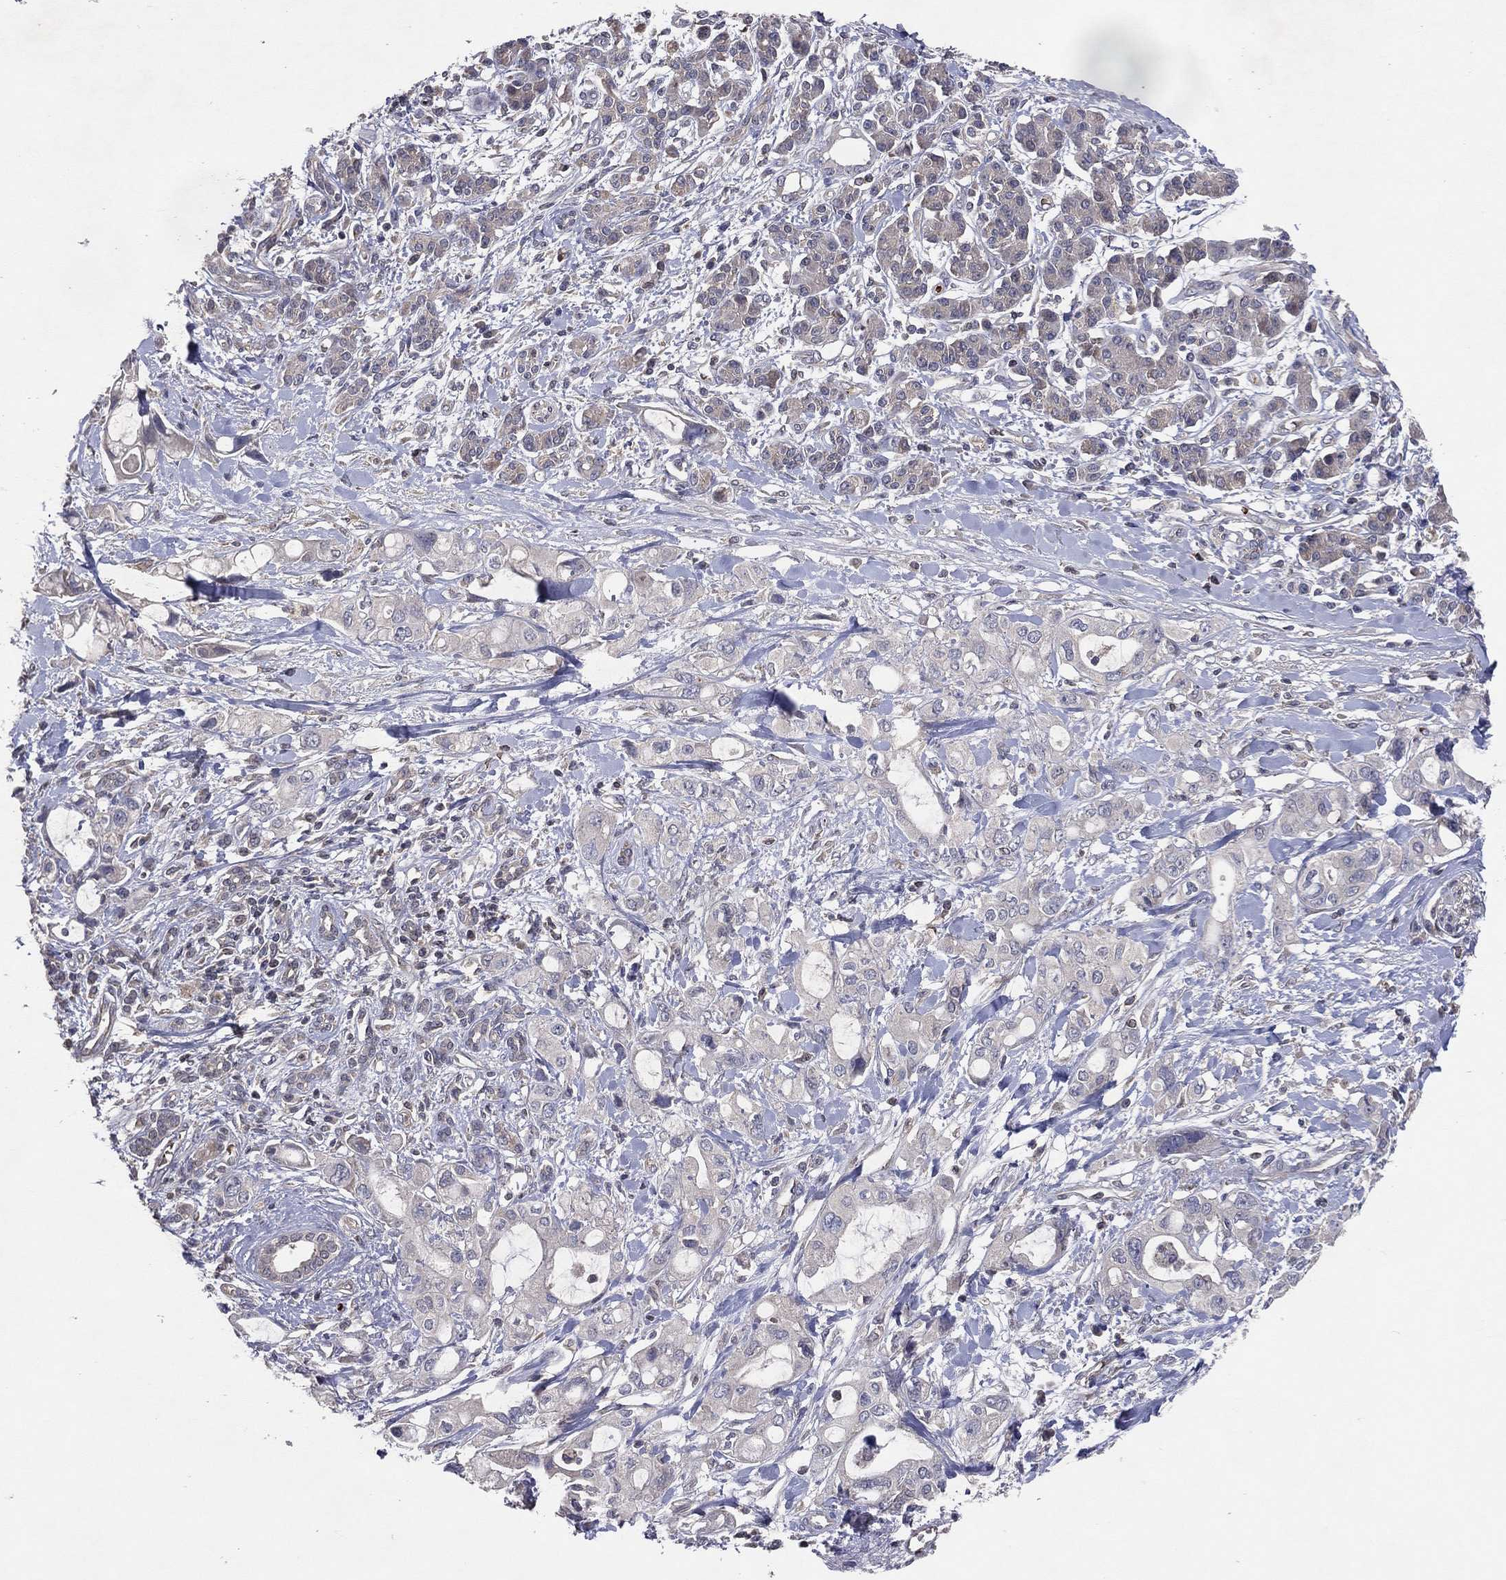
{"staining": {"intensity": "negative", "quantity": "none", "location": "none"}, "tissue": "pancreatic cancer", "cell_type": "Tumor cells", "image_type": "cancer", "snomed": [{"axis": "morphology", "description": "Adenocarcinoma, NOS"}, {"axis": "topography", "description": "Pancreas"}], "caption": "An immunohistochemistry (IHC) histopathology image of adenocarcinoma (pancreatic) is shown. There is no staining in tumor cells of adenocarcinoma (pancreatic).", "gene": "DNAH7", "patient": {"sex": "female", "age": 56}}